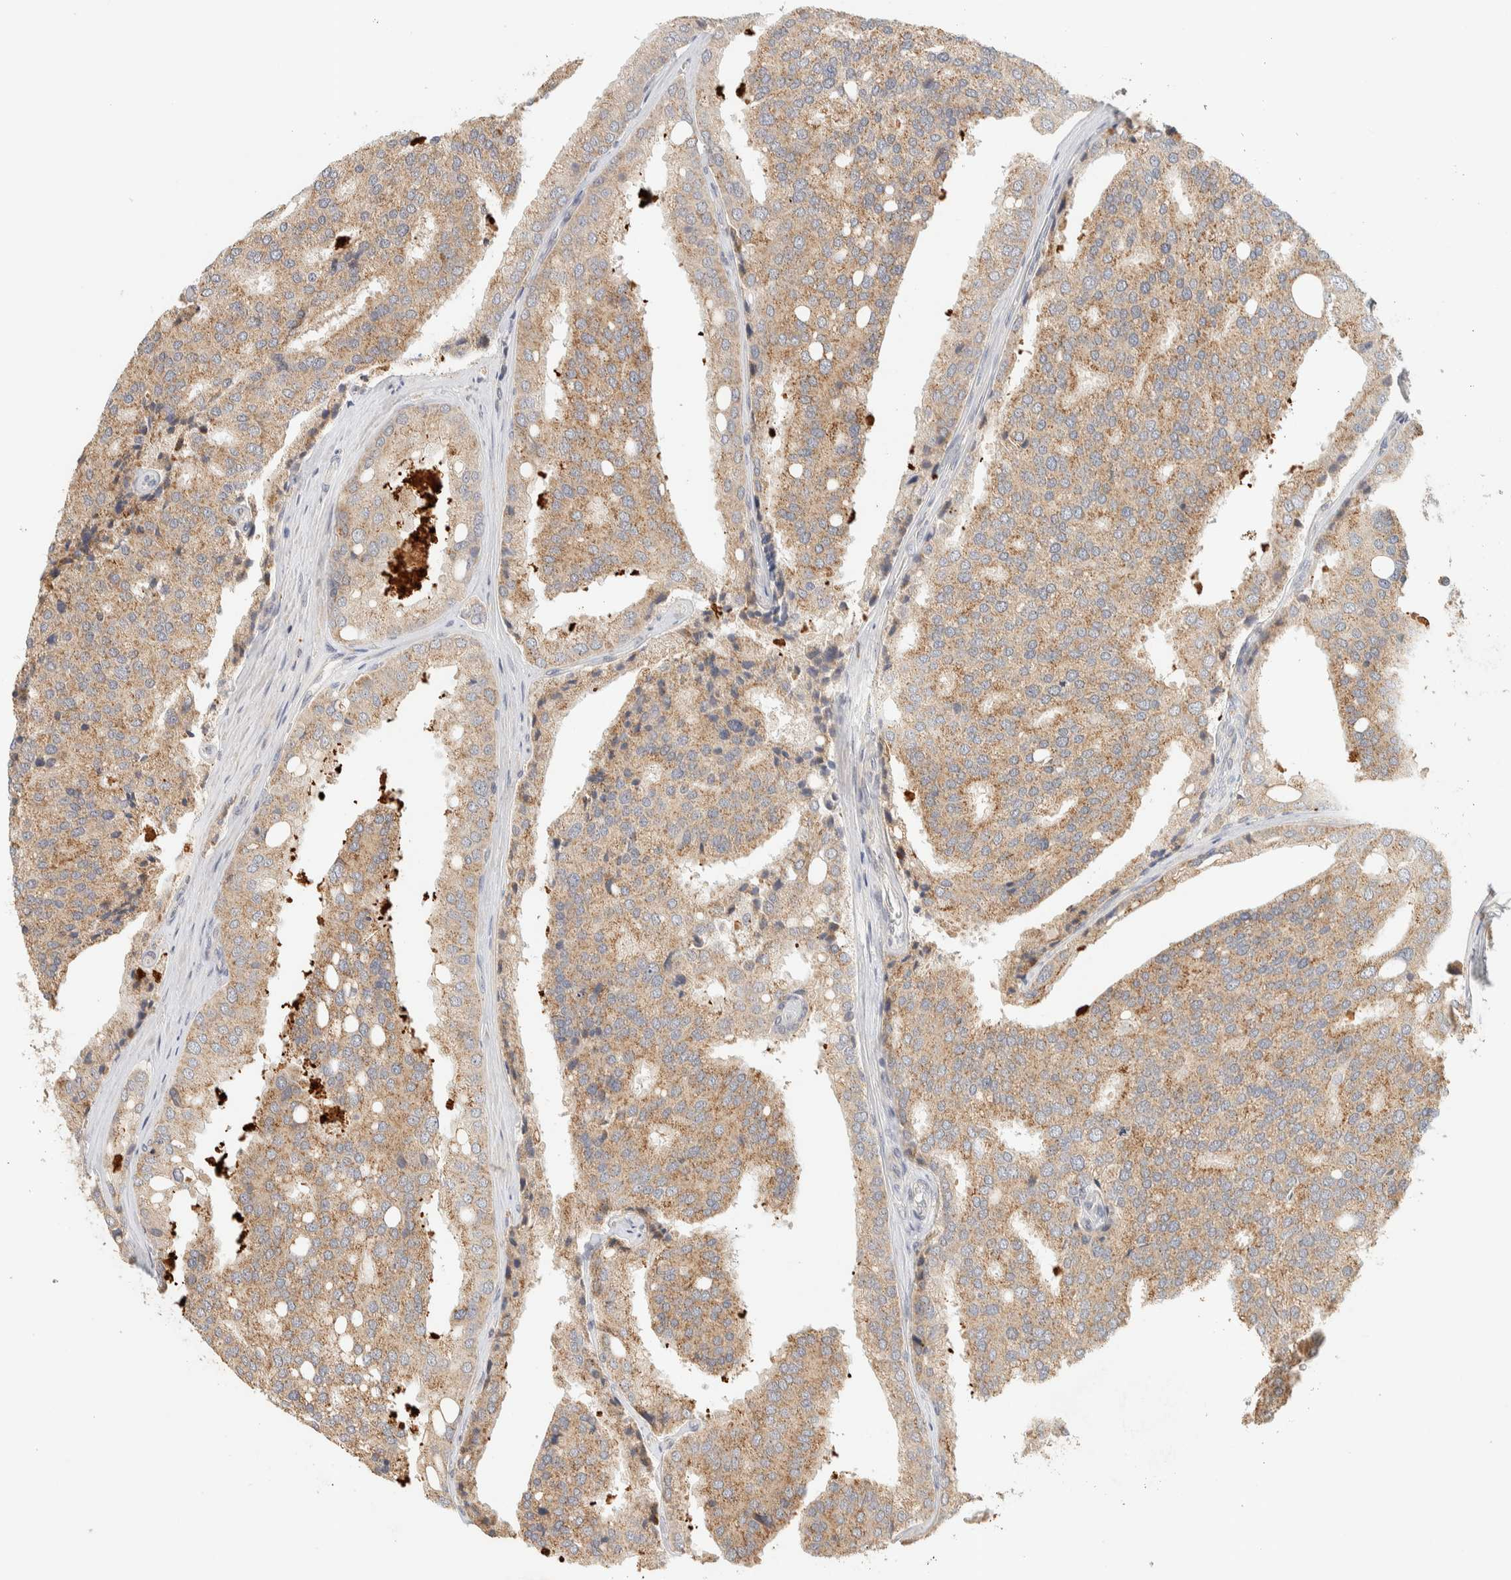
{"staining": {"intensity": "weak", "quantity": ">75%", "location": "cytoplasmic/membranous"}, "tissue": "prostate cancer", "cell_type": "Tumor cells", "image_type": "cancer", "snomed": [{"axis": "morphology", "description": "Adenocarcinoma, High grade"}, {"axis": "topography", "description": "Prostate"}], "caption": "Protein expression analysis of human prostate adenocarcinoma (high-grade) reveals weak cytoplasmic/membranous expression in about >75% of tumor cells. The staining was performed using DAB, with brown indicating positive protein expression. Nuclei are stained blue with hematoxylin.", "gene": "ITPA", "patient": {"sex": "male", "age": 50}}